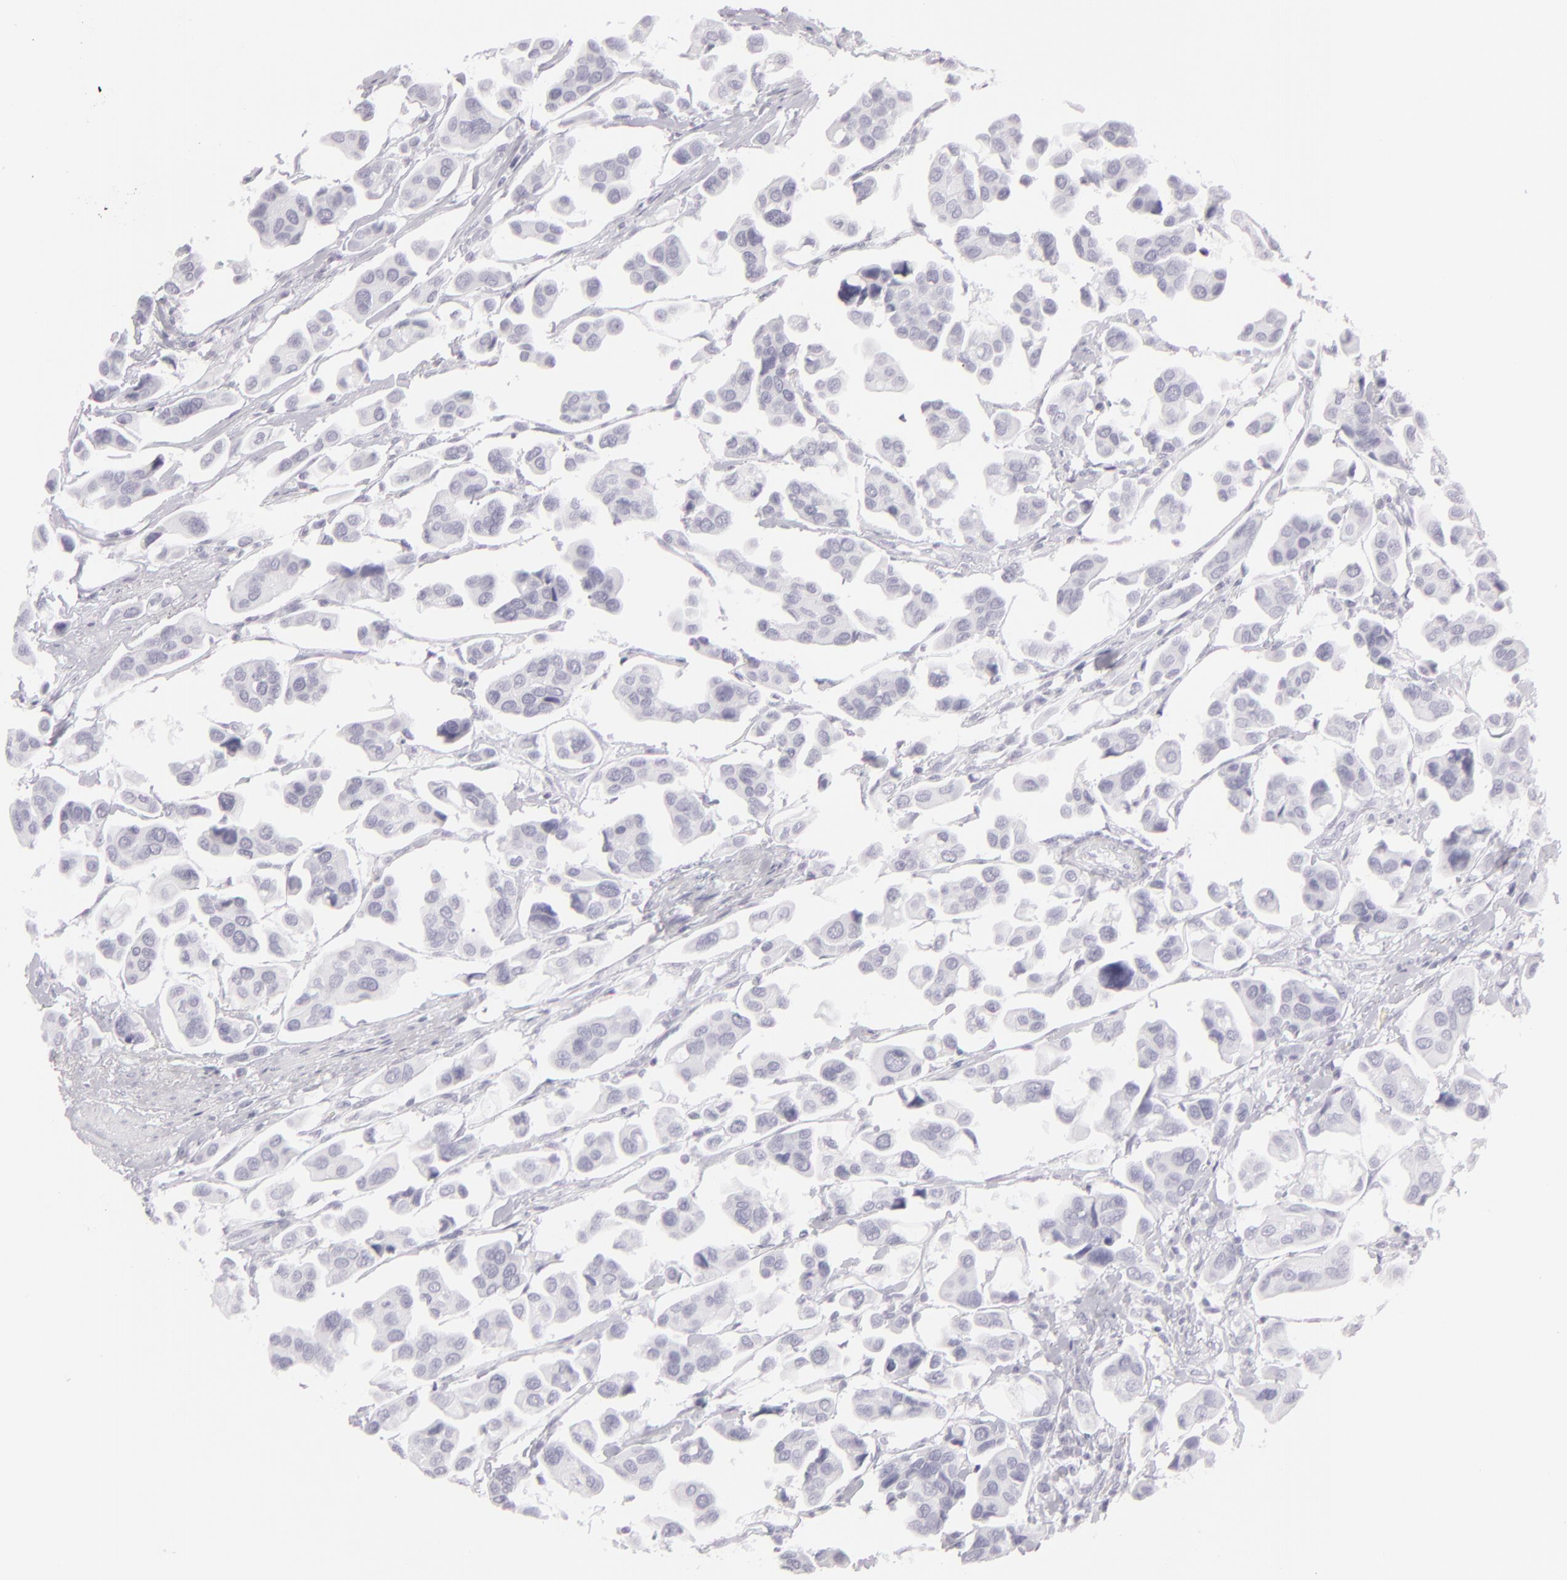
{"staining": {"intensity": "negative", "quantity": "none", "location": "none"}, "tissue": "urothelial cancer", "cell_type": "Tumor cells", "image_type": "cancer", "snomed": [{"axis": "morphology", "description": "Adenocarcinoma, NOS"}, {"axis": "topography", "description": "Urinary bladder"}], "caption": "Human adenocarcinoma stained for a protein using immunohistochemistry (IHC) exhibits no expression in tumor cells.", "gene": "FLG", "patient": {"sex": "male", "age": 61}}